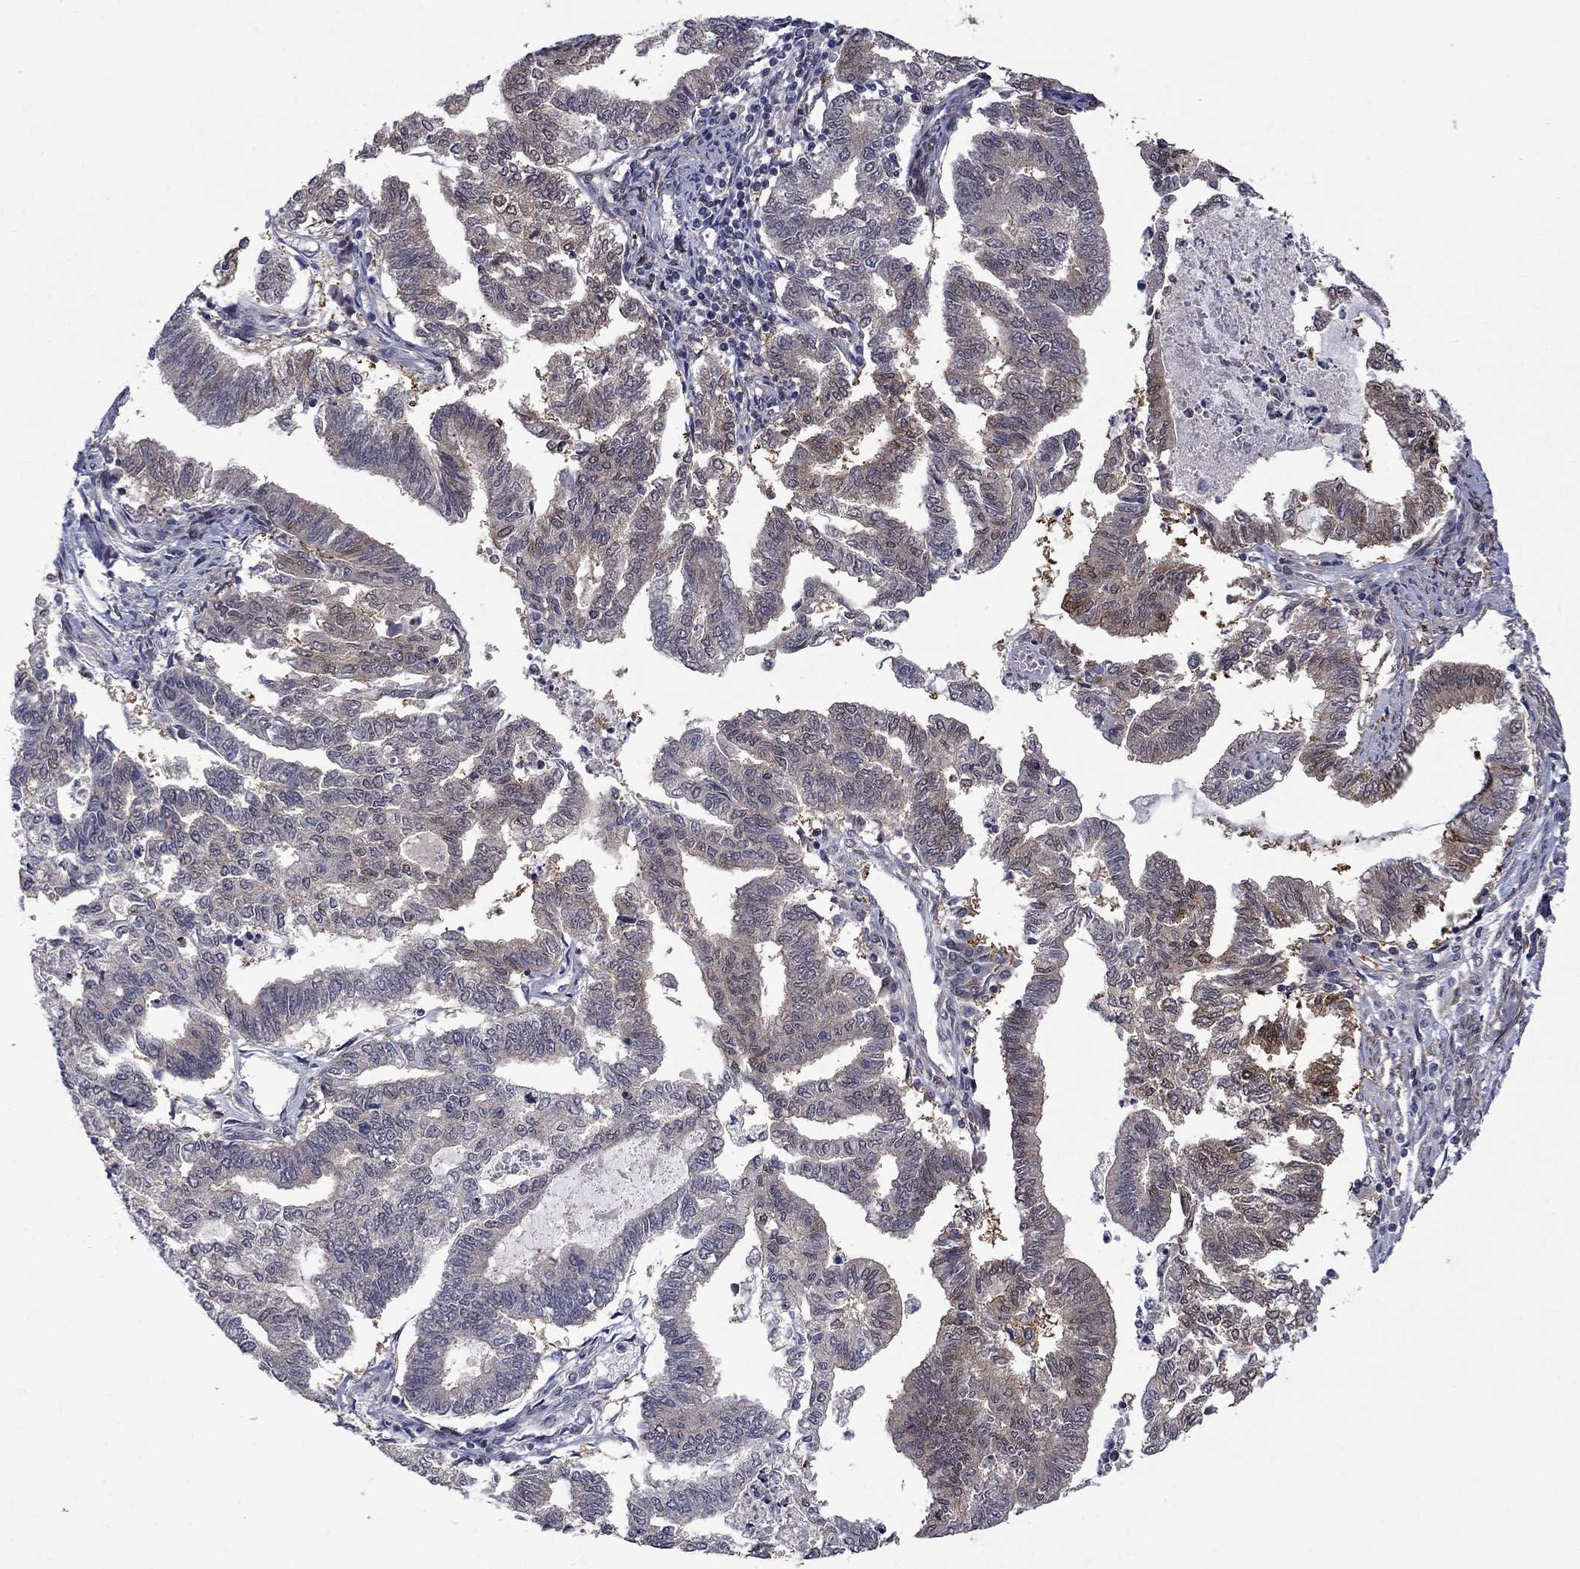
{"staining": {"intensity": "moderate", "quantity": "<25%", "location": "cytoplasmic/membranous"}, "tissue": "endometrial cancer", "cell_type": "Tumor cells", "image_type": "cancer", "snomed": [{"axis": "morphology", "description": "Adenocarcinoma, NOS"}, {"axis": "topography", "description": "Endometrium"}], "caption": "Tumor cells display low levels of moderate cytoplasmic/membranous staining in approximately <25% of cells in human endometrial cancer.", "gene": "CBR1", "patient": {"sex": "female", "age": 79}}